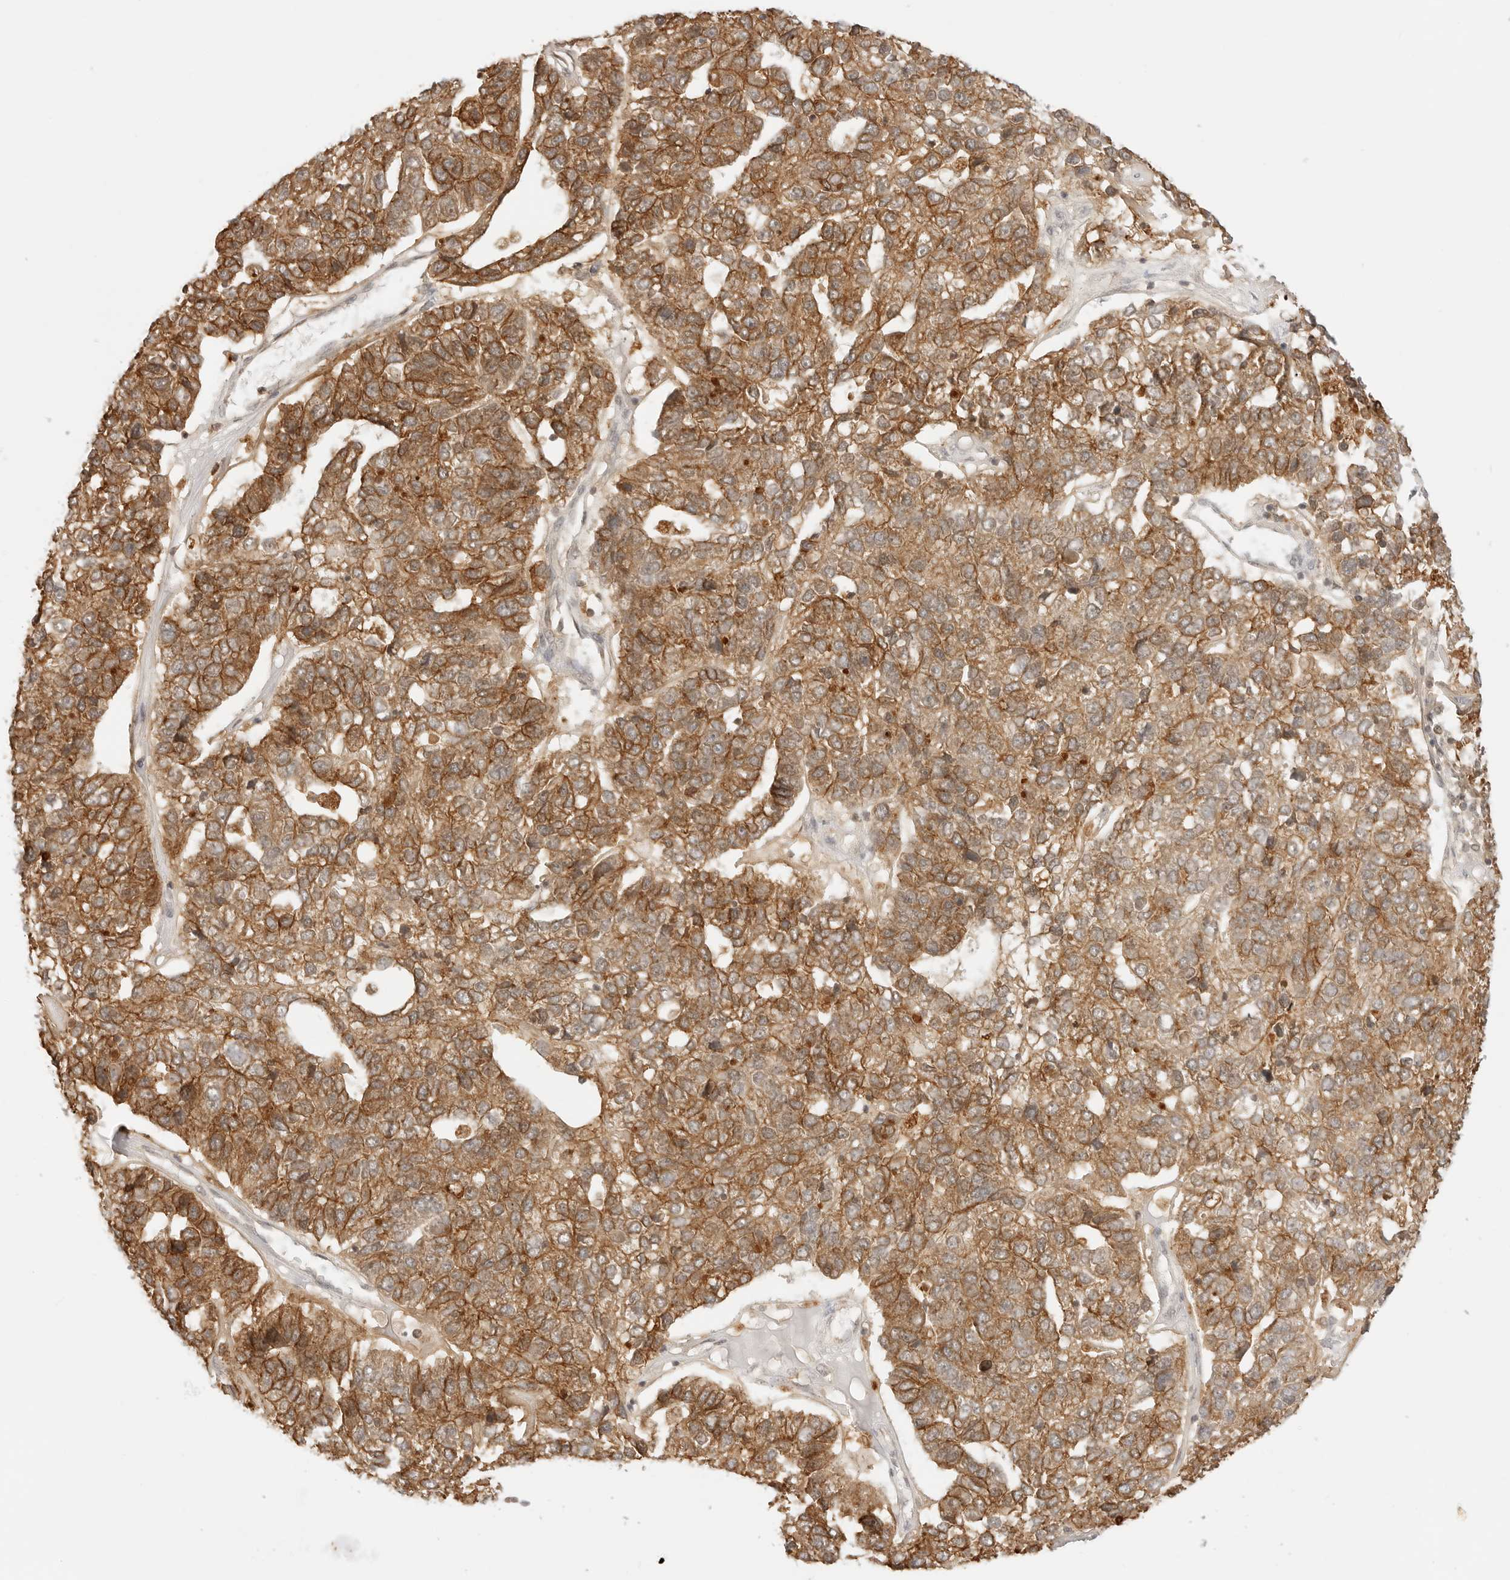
{"staining": {"intensity": "moderate", "quantity": ">75%", "location": "cytoplasmic/membranous"}, "tissue": "pancreatic cancer", "cell_type": "Tumor cells", "image_type": "cancer", "snomed": [{"axis": "morphology", "description": "Adenocarcinoma, NOS"}, {"axis": "topography", "description": "Pancreas"}], "caption": "Pancreatic cancer (adenocarcinoma) tissue displays moderate cytoplasmic/membranous expression in approximately >75% of tumor cells, visualized by immunohistochemistry.", "gene": "EPHA1", "patient": {"sex": "female", "age": 61}}